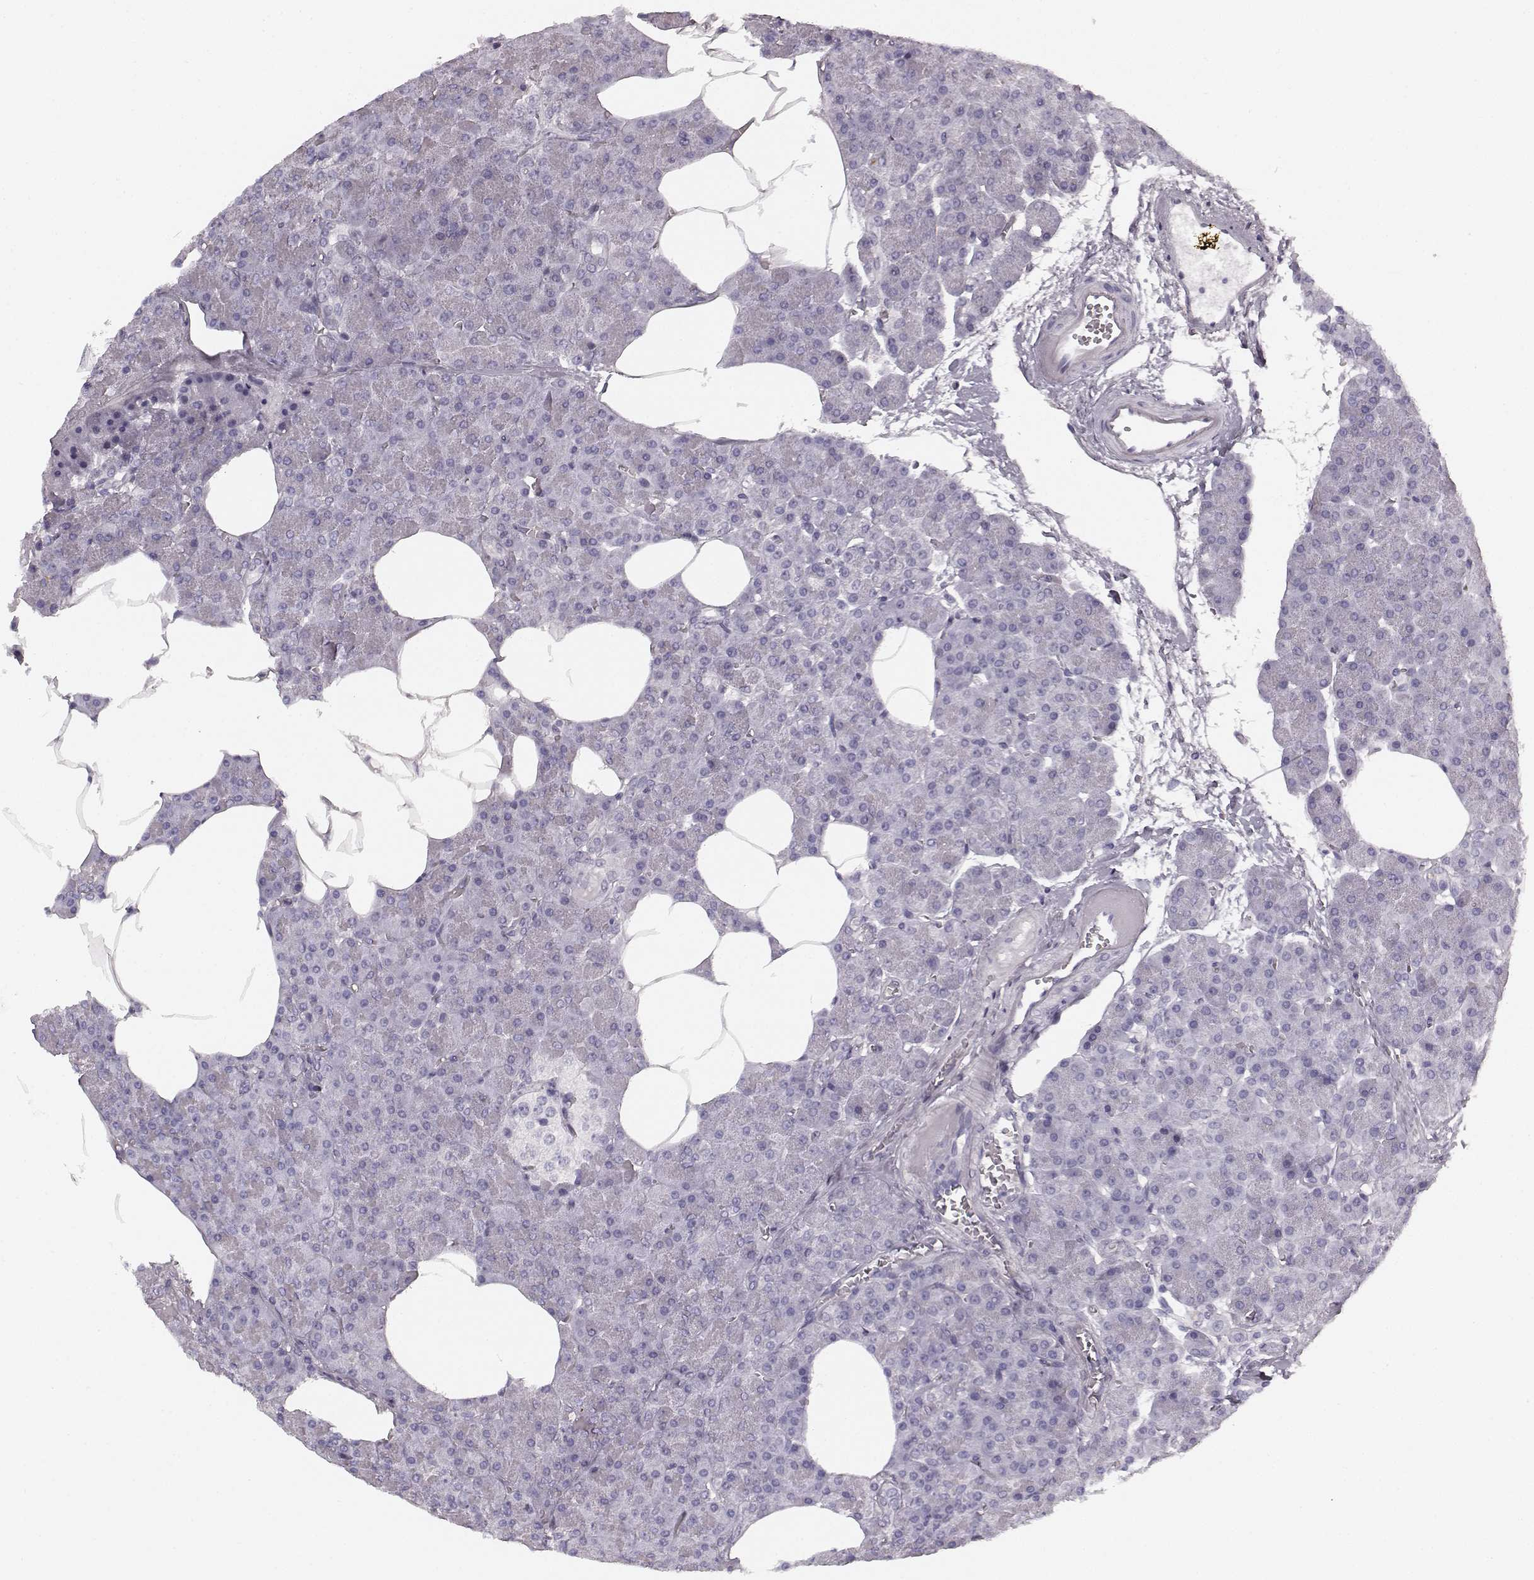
{"staining": {"intensity": "negative", "quantity": "none", "location": "none"}, "tissue": "pancreas", "cell_type": "Exocrine glandular cells", "image_type": "normal", "snomed": [{"axis": "morphology", "description": "Normal tissue, NOS"}, {"axis": "topography", "description": "Pancreas"}], "caption": "High power microscopy histopathology image of an immunohistochemistry image of unremarkable pancreas, revealing no significant positivity in exocrine glandular cells. (DAB (3,3'-diaminobenzidine) immunohistochemistry, high magnification).", "gene": "TMPRSS15", "patient": {"sex": "female", "age": 45}}